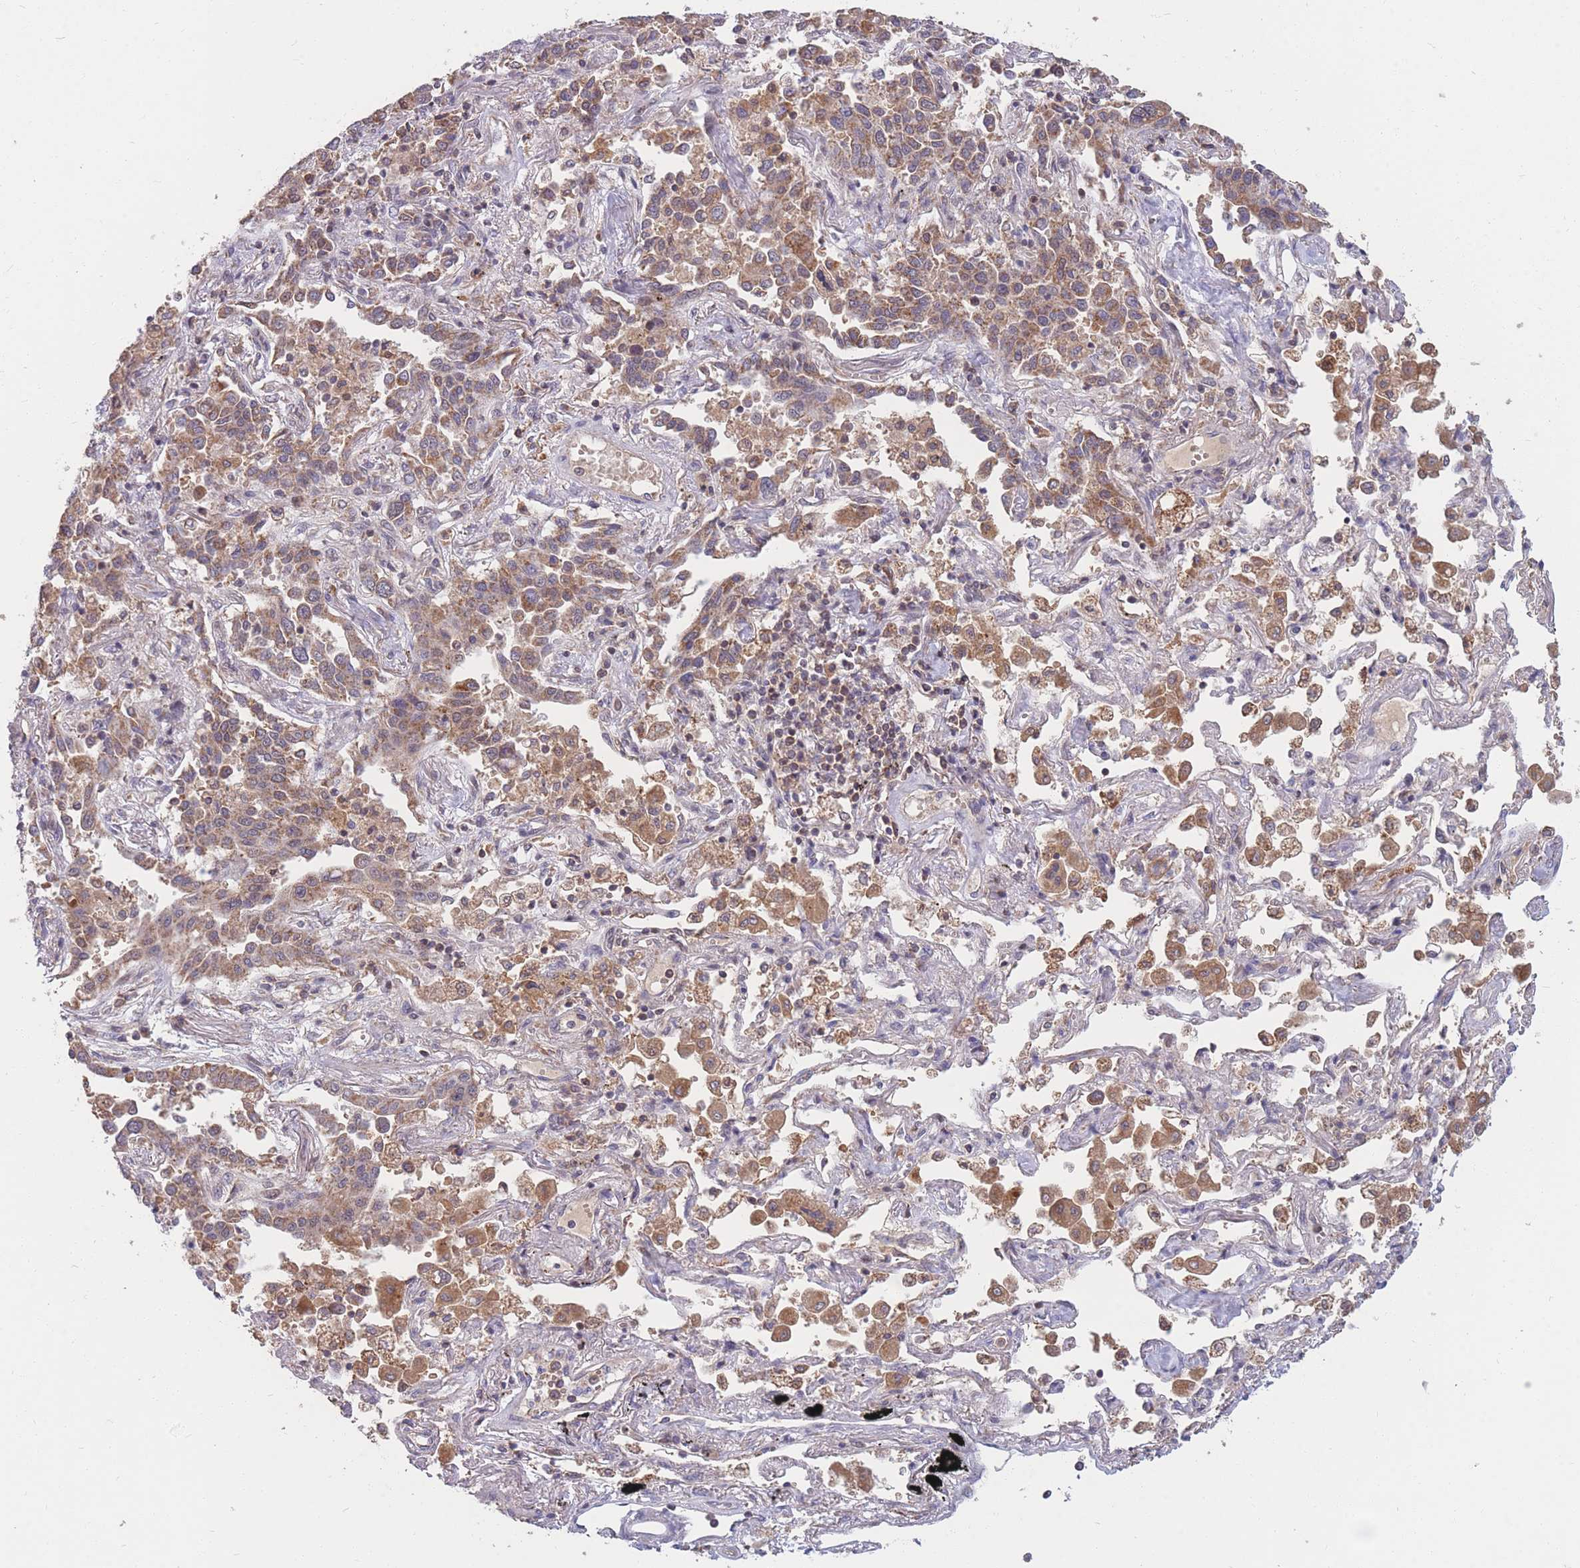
{"staining": {"intensity": "moderate", "quantity": ">75%", "location": "cytoplasmic/membranous"}, "tissue": "lung cancer", "cell_type": "Tumor cells", "image_type": "cancer", "snomed": [{"axis": "morphology", "description": "Adenocarcinoma, NOS"}, {"axis": "topography", "description": "Lung"}], "caption": "Protein staining of lung cancer tissue exhibits moderate cytoplasmic/membranous positivity in approximately >75% of tumor cells. (DAB = brown stain, brightfield microscopy at high magnification).", "gene": "PTPMT1", "patient": {"sex": "male", "age": 67}}